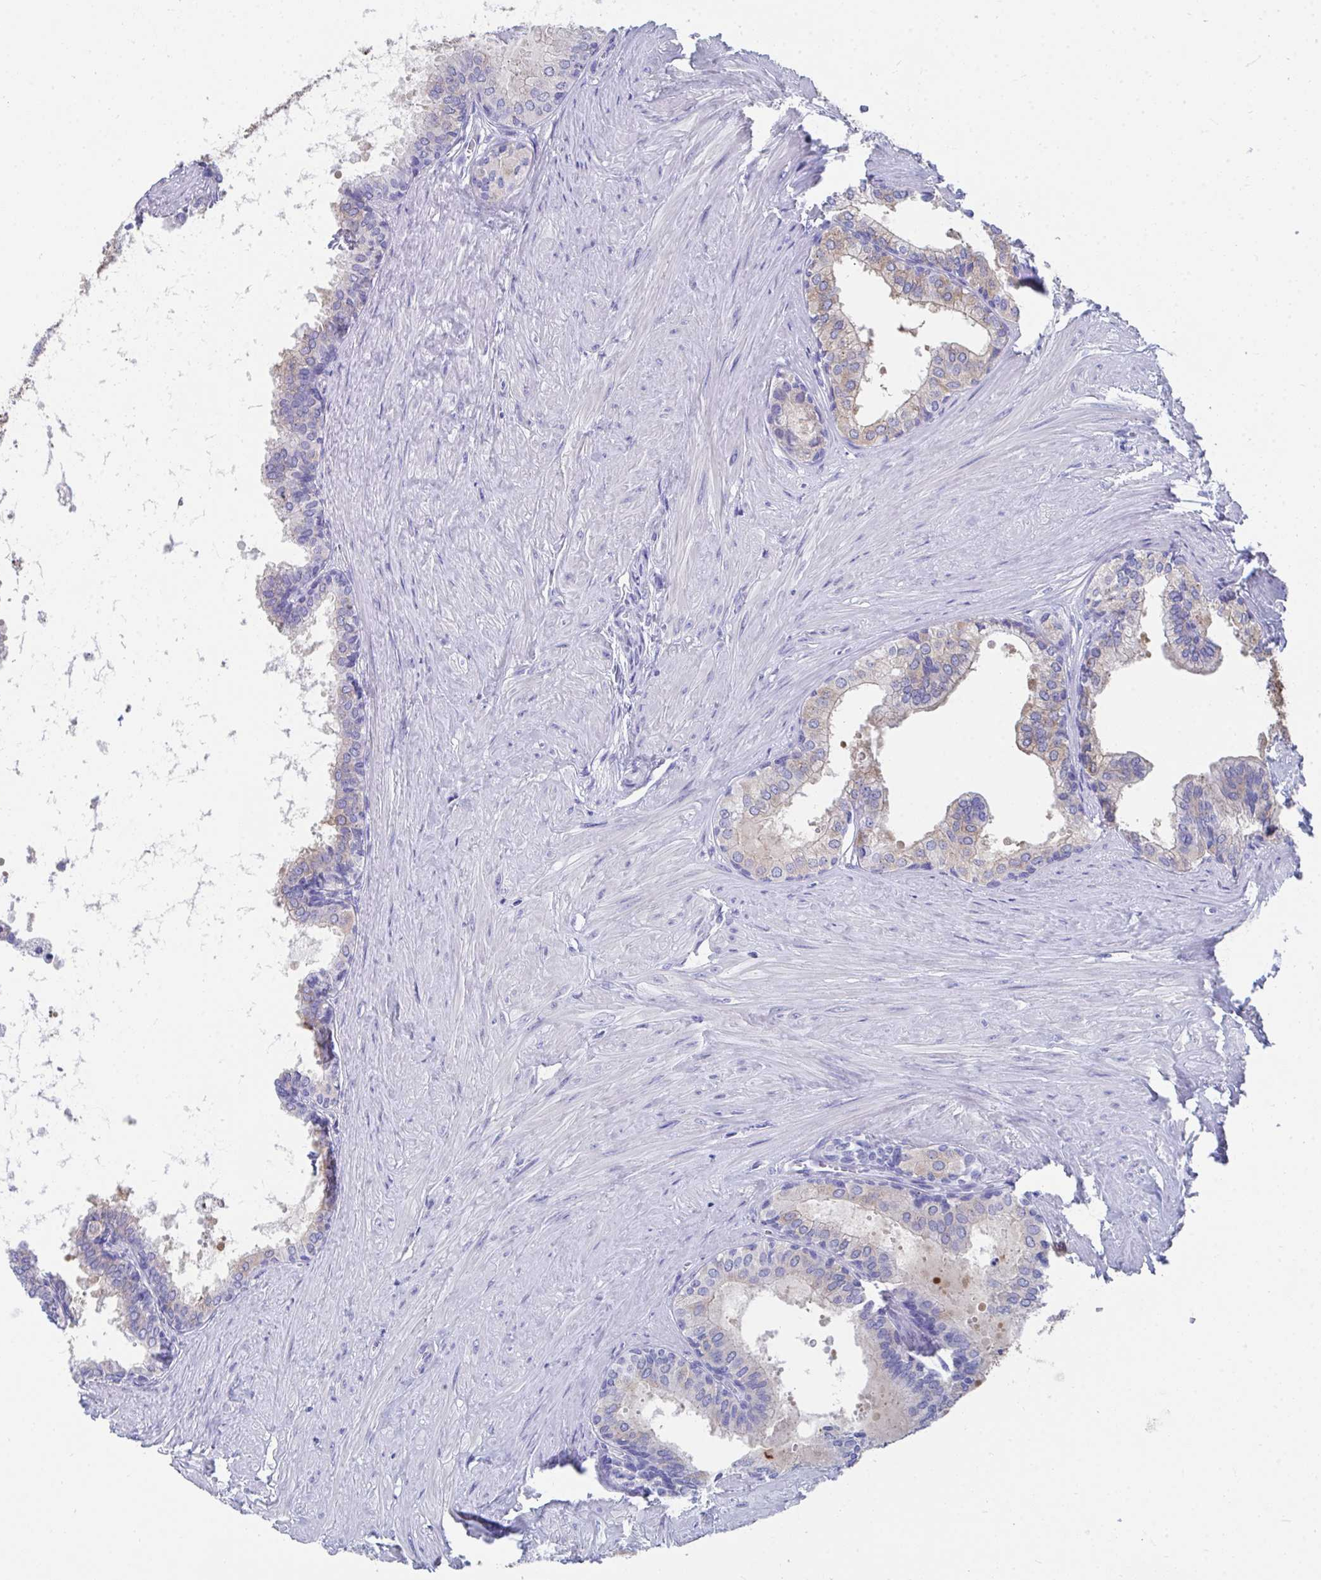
{"staining": {"intensity": "moderate", "quantity": "25%-75%", "location": "cytoplasmic/membranous"}, "tissue": "prostate", "cell_type": "Glandular cells", "image_type": "normal", "snomed": [{"axis": "morphology", "description": "Normal tissue, NOS"}, {"axis": "topography", "description": "Prostate"}, {"axis": "topography", "description": "Peripheral nerve tissue"}], "caption": "Prostate stained with a brown dye displays moderate cytoplasmic/membranous positive positivity in approximately 25%-75% of glandular cells.", "gene": "HGD", "patient": {"sex": "male", "age": 55}}